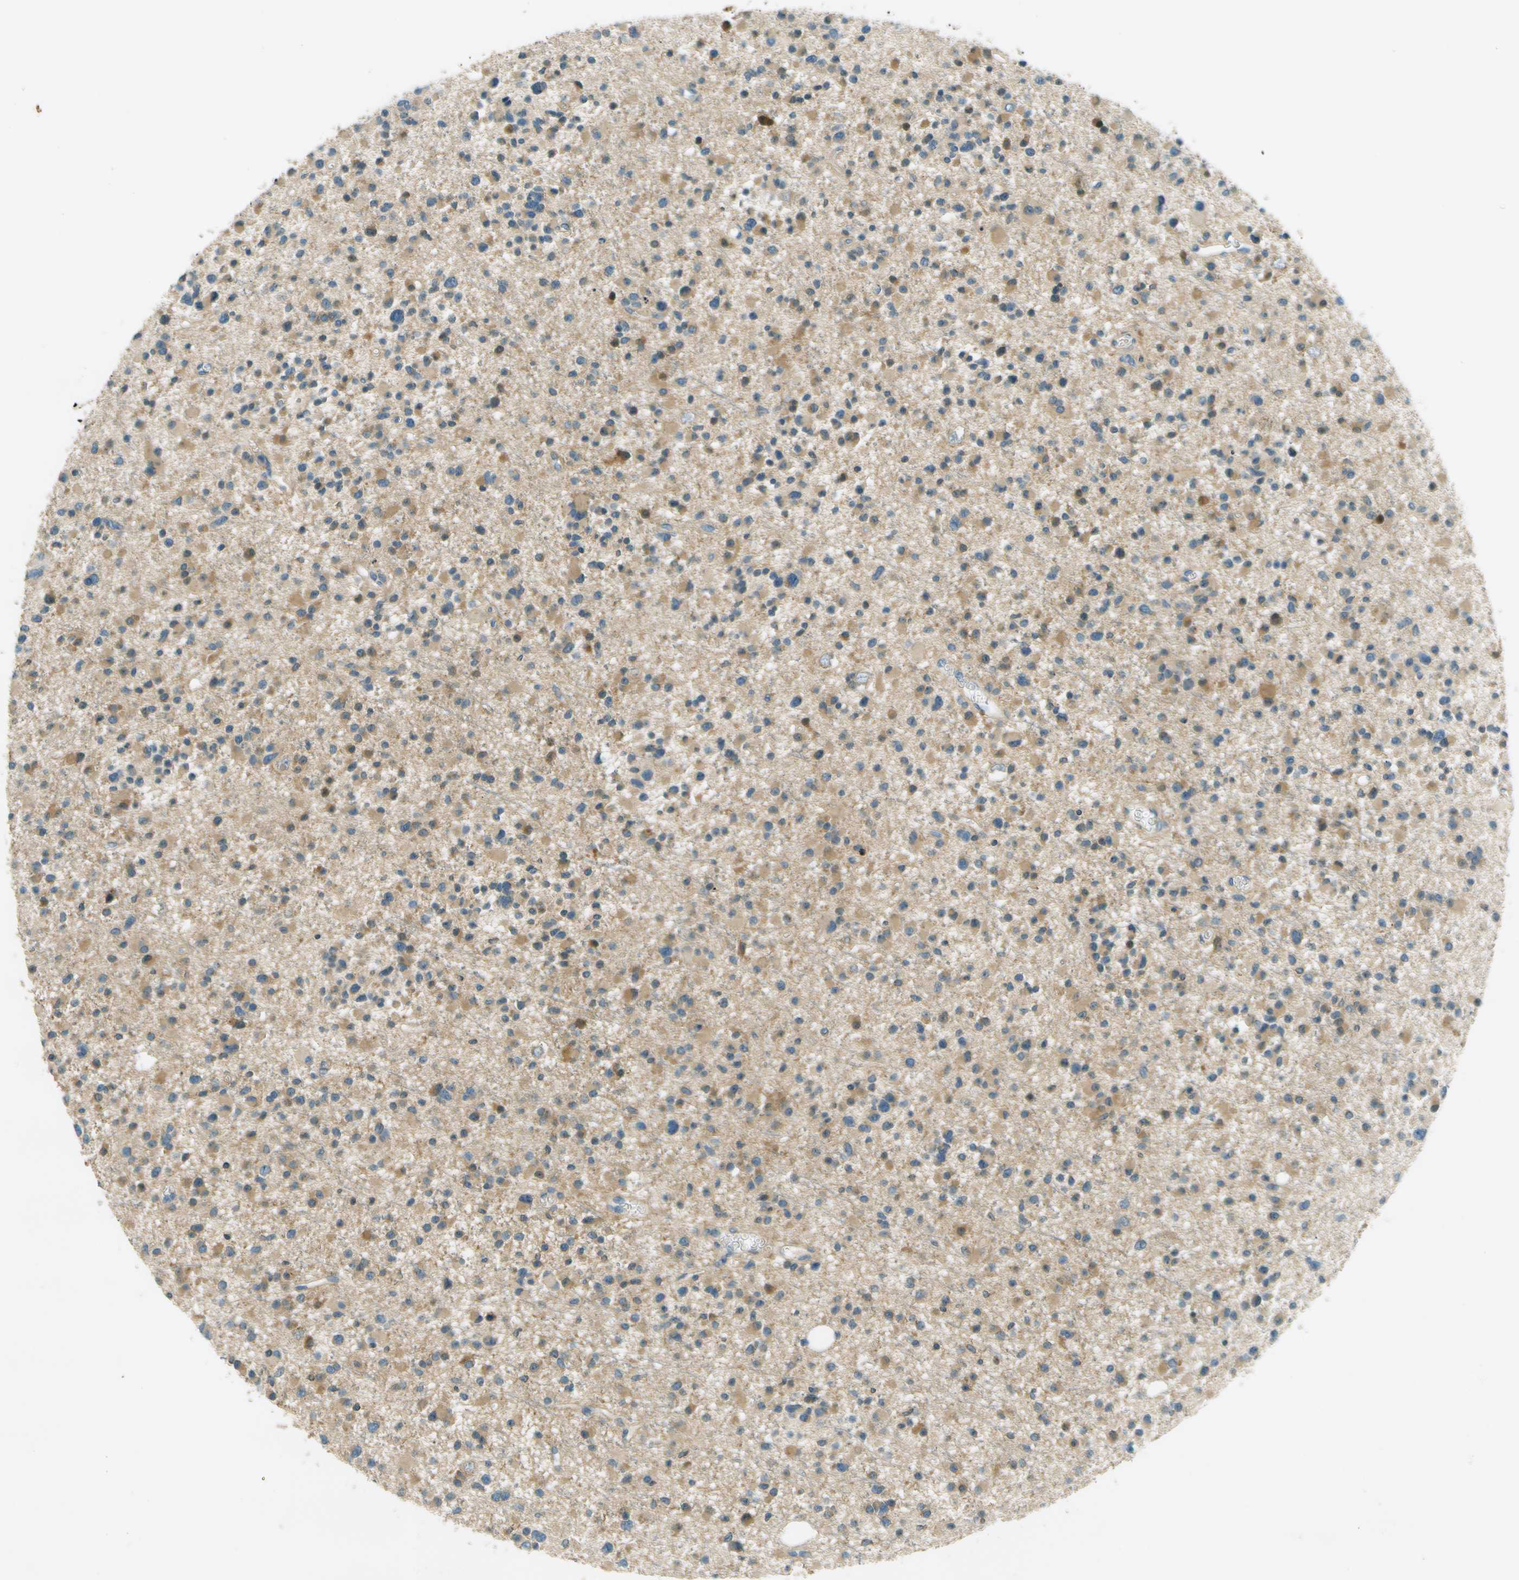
{"staining": {"intensity": "moderate", "quantity": ">75%", "location": "cytoplasmic/membranous"}, "tissue": "glioma", "cell_type": "Tumor cells", "image_type": "cancer", "snomed": [{"axis": "morphology", "description": "Glioma, malignant, Low grade"}, {"axis": "topography", "description": "Brain"}], "caption": "This micrograph displays immunohistochemistry staining of human glioma, with medium moderate cytoplasmic/membranous positivity in about >75% of tumor cells.", "gene": "NUDT4", "patient": {"sex": "female", "age": 22}}